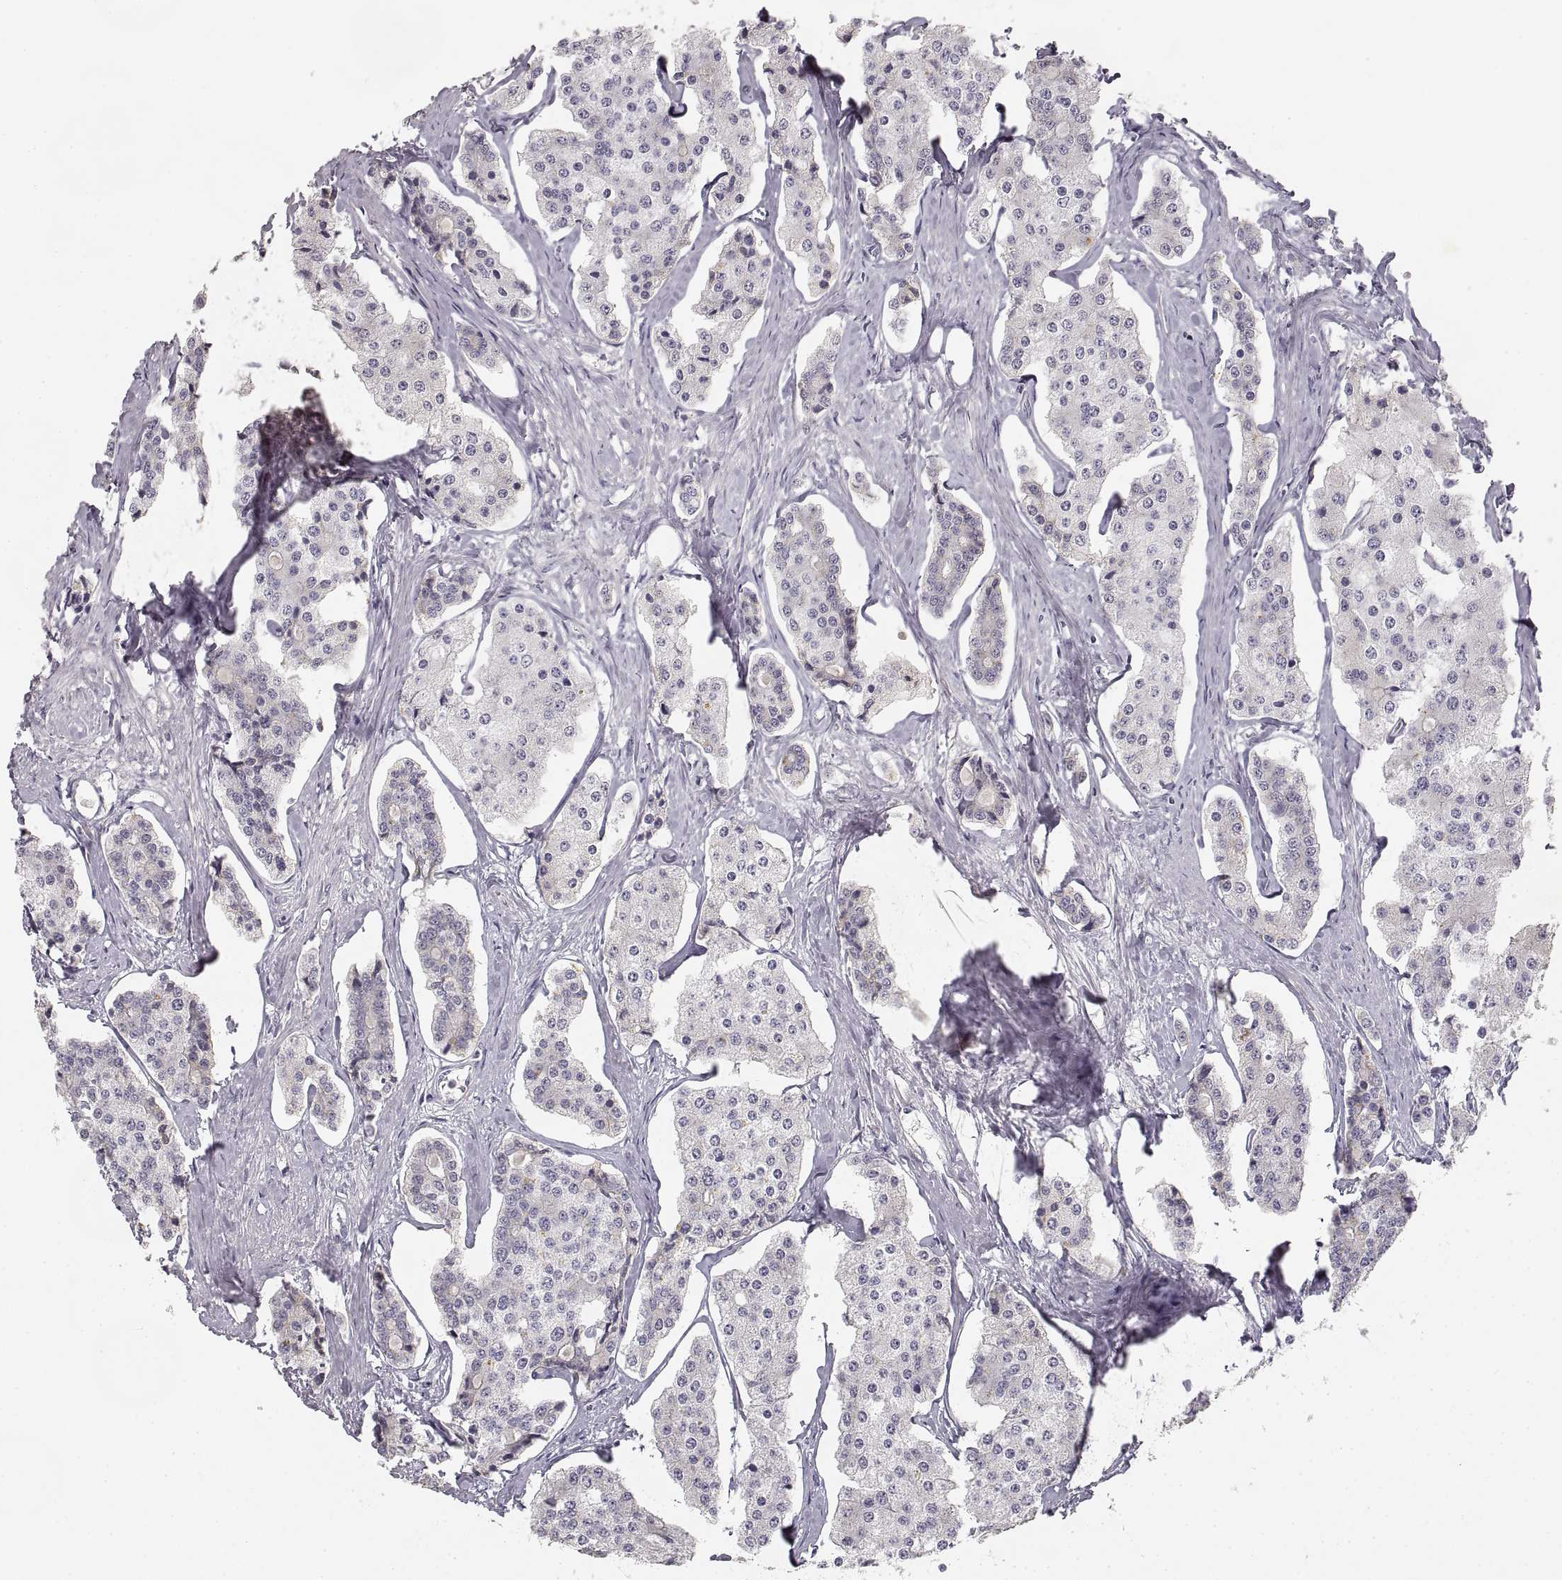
{"staining": {"intensity": "negative", "quantity": "none", "location": "none"}, "tissue": "carcinoid", "cell_type": "Tumor cells", "image_type": "cancer", "snomed": [{"axis": "morphology", "description": "Carcinoid, malignant, NOS"}, {"axis": "topography", "description": "Small intestine"}], "caption": "IHC of carcinoid demonstrates no positivity in tumor cells.", "gene": "RUNDC3A", "patient": {"sex": "female", "age": 65}}